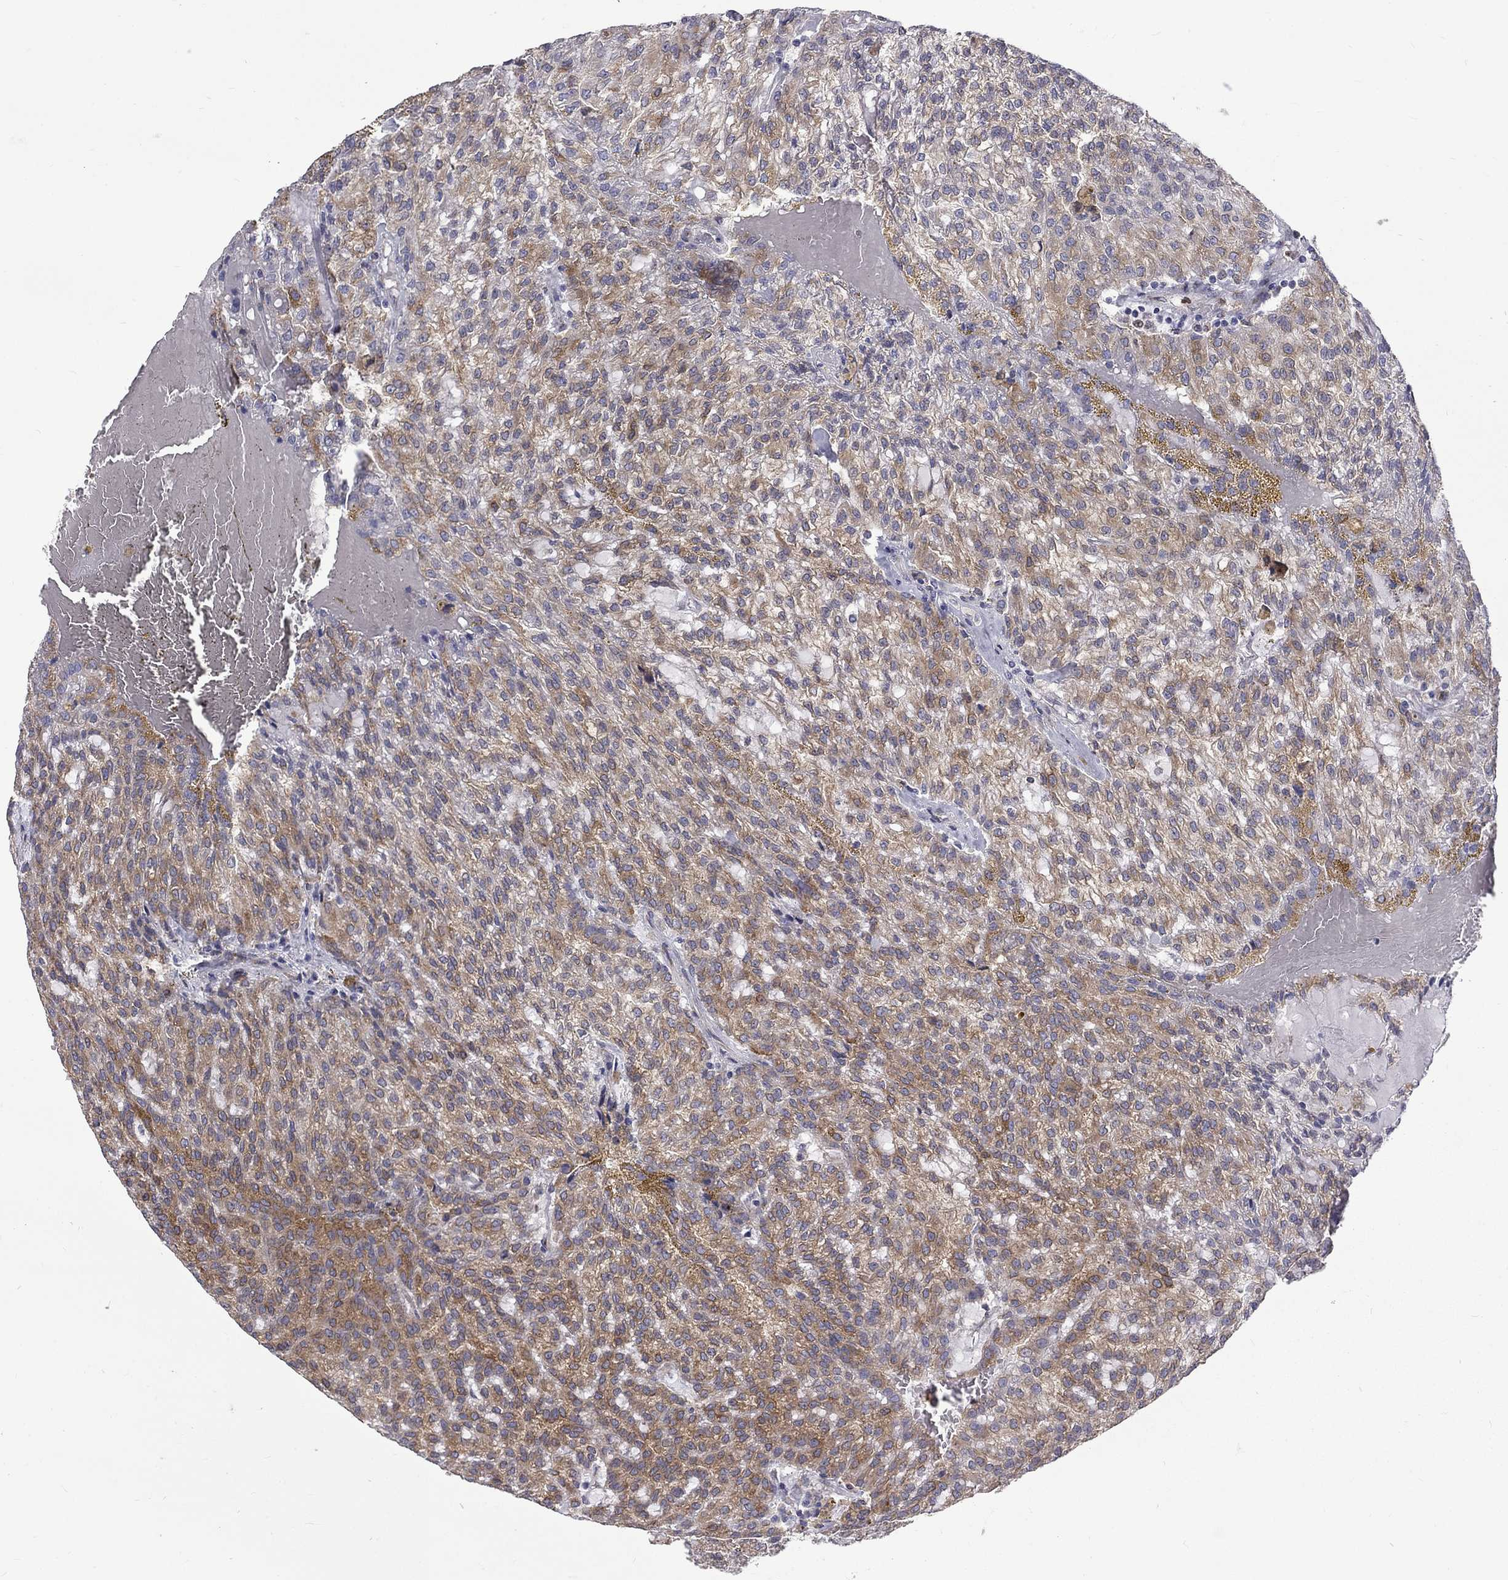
{"staining": {"intensity": "moderate", "quantity": ">75%", "location": "cytoplasmic/membranous"}, "tissue": "renal cancer", "cell_type": "Tumor cells", "image_type": "cancer", "snomed": [{"axis": "morphology", "description": "Adenocarcinoma, NOS"}, {"axis": "topography", "description": "Kidney"}], "caption": "Tumor cells show medium levels of moderate cytoplasmic/membranous expression in about >75% of cells in adenocarcinoma (renal).", "gene": "PABPC4", "patient": {"sex": "male", "age": 63}}